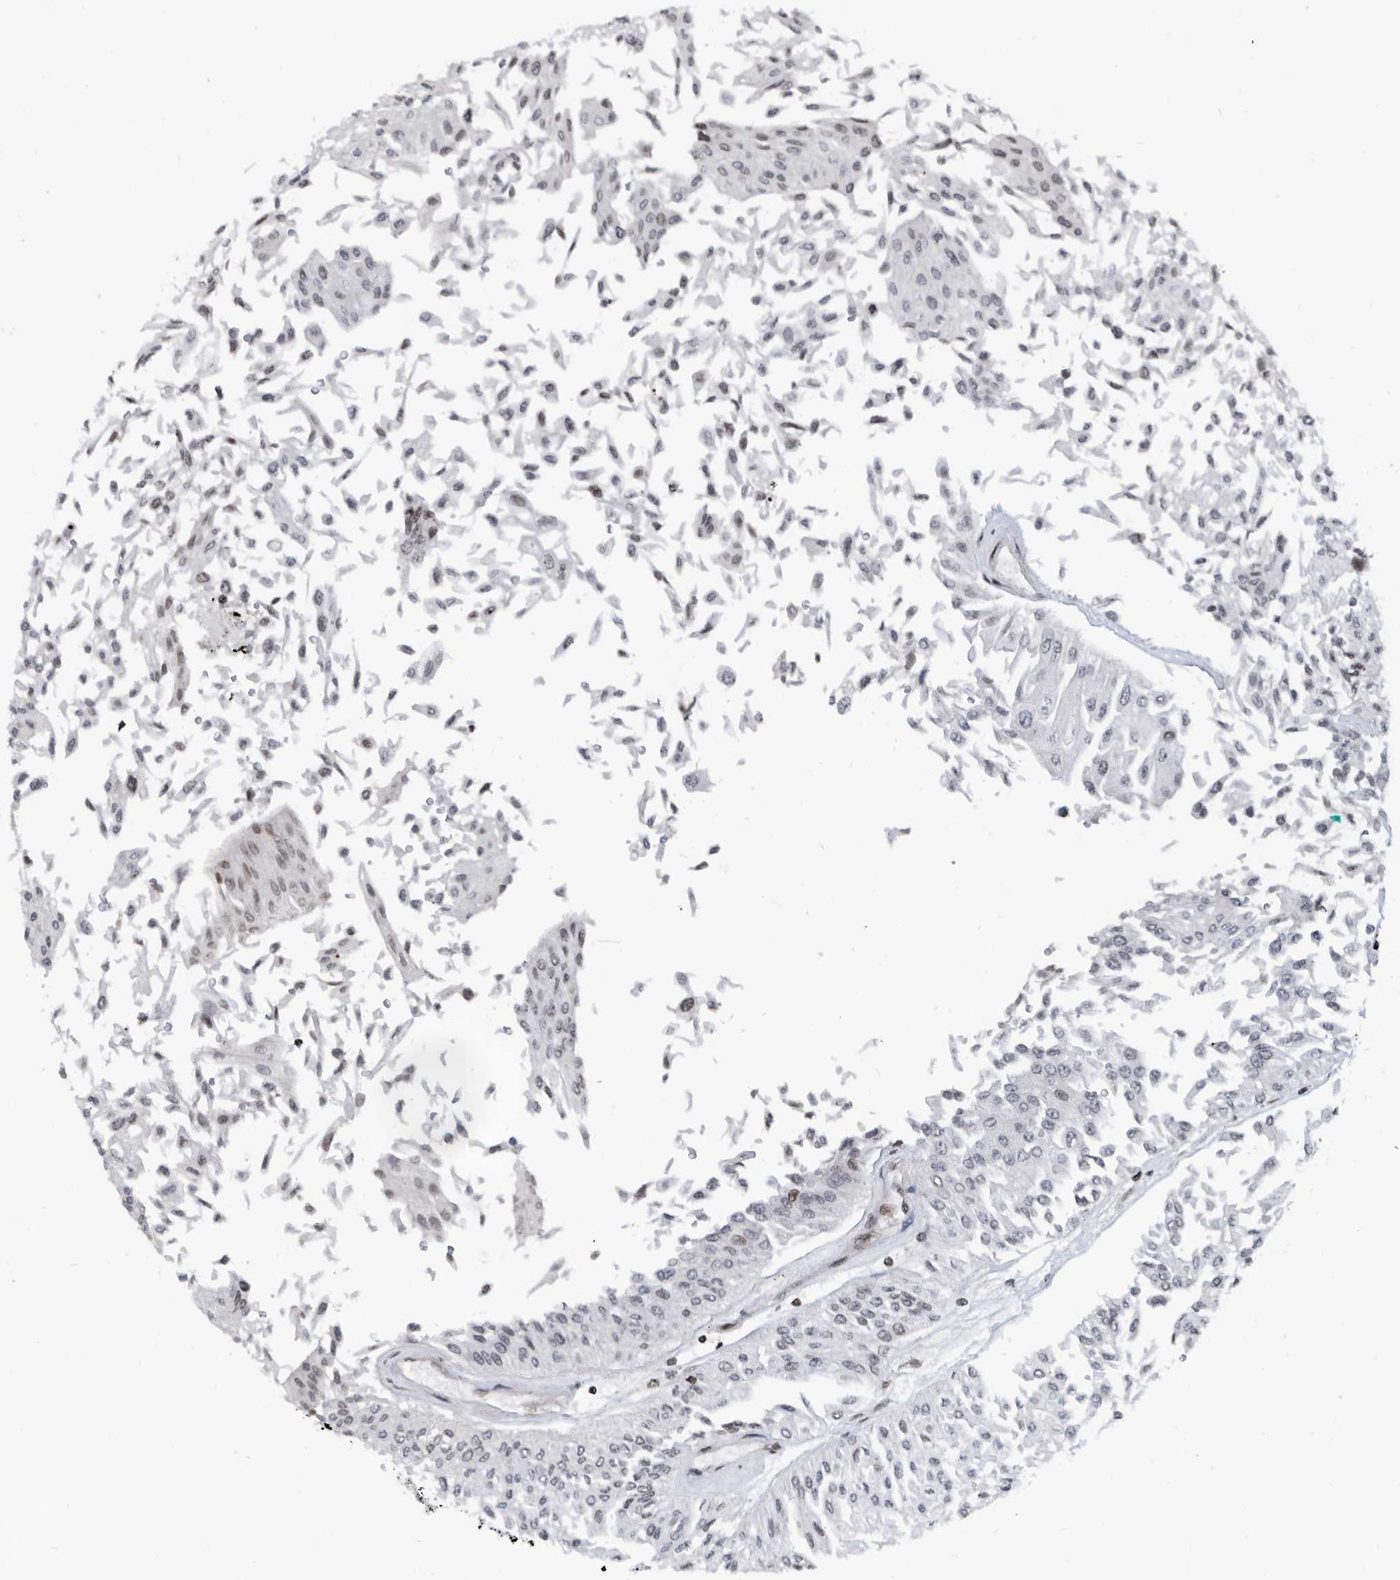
{"staining": {"intensity": "negative", "quantity": "none", "location": "none"}, "tissue": "urothelial cancer", "cell_type": "Tumor cells", "image_type": "cancer", "snomed": [{"axis": "morphology", "description": "Urothelial carcinoma, Low grade"}, {"axis": "topography", "description": "Urinary bladder"}], "caption": "The immunohistochemistry histopathology image has no significant positivity in tumor cells of low-grade urothelial carcinoma tissue.", "gene": "SNRNP48", "patient": {"sex": "male", "age": 67}}